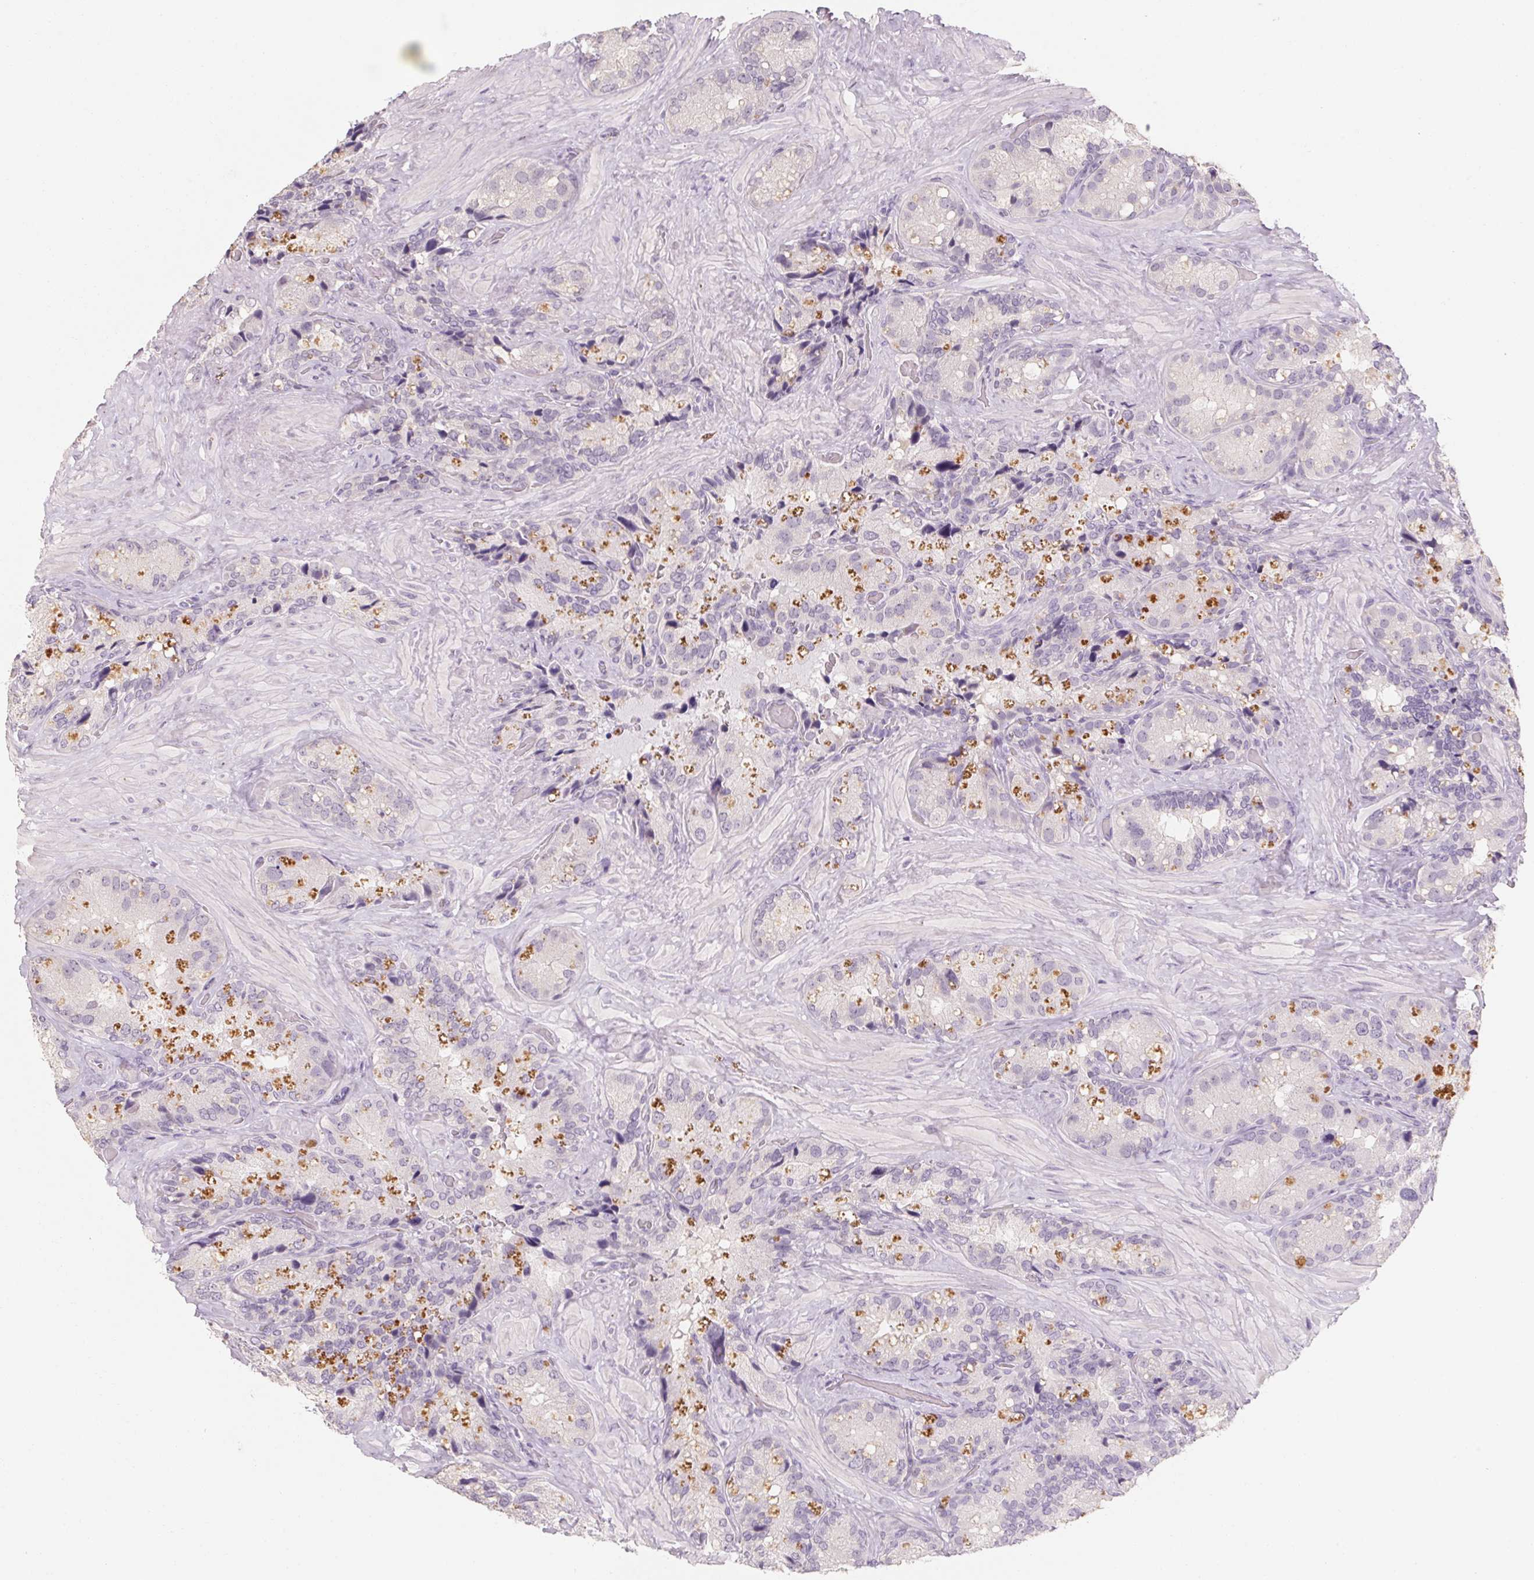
{"staining": {"intensity": "moderate", "quantity": "25%-75%", "location": "cytoplasmic/membranous"}, "tissue": "seminal vesicle", "cell_type": "Glandular cells", "image_type": "normal", "snomed": [{"axis": "morphology", "description": "Normal tissue, NOS"}, {"axis": "topography", "description": "Seminal veicle"}], "caption": "Seminal vesicle was stained to show a protein in brown. There is medium levels of moderate cytoplasmic/membranous expression in approximately 25%-75% of glandular cells. (DAB (3,3'-diaminobenzidine) = brown stain, brightfield microscopy at high magnification).", "gene": "CAPZA3", "patient": {"sex": "male", "age": 60}}